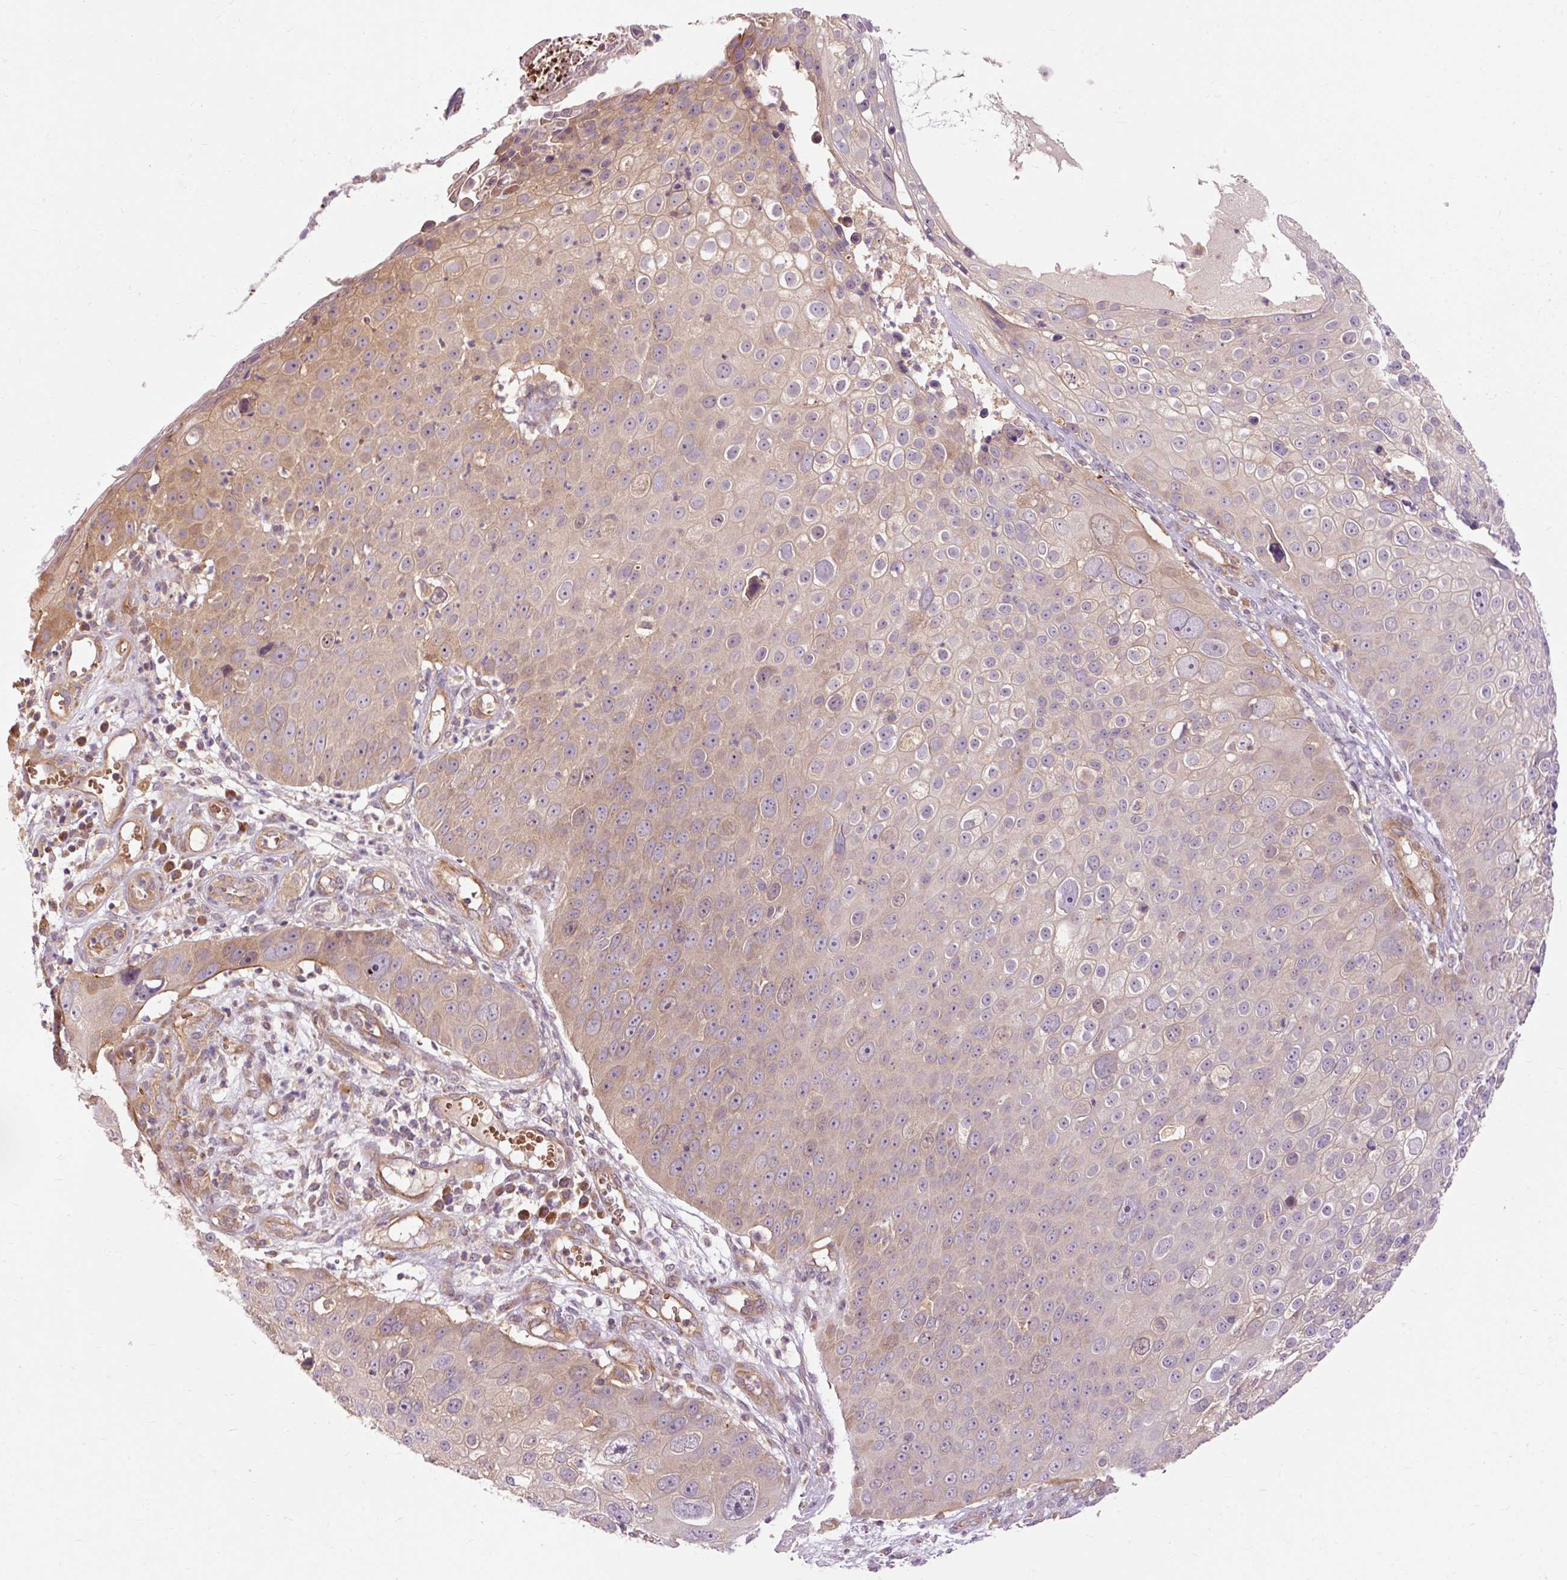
{"staining": {"intensity": "weak", "quantity": "25%-75%", "location": "cytoplasmic/membranous"}, "tissue": "skin cancer", "cell_type": "Tumor cells", "image_type": "cancer", "snomed": [{"axis": "morphology", "description": "Squamous cell carcinoma, NOS"}, {"axis": "topography", "description": "Skin"}], "caption": "Tumor cells reveal low levels of weak cytoplasmic/membranous staining in approximately 25%-75% of cells in skin cancer.", "gene": "RIPOR3", "patient": {"sex": "male", "age": 71}}